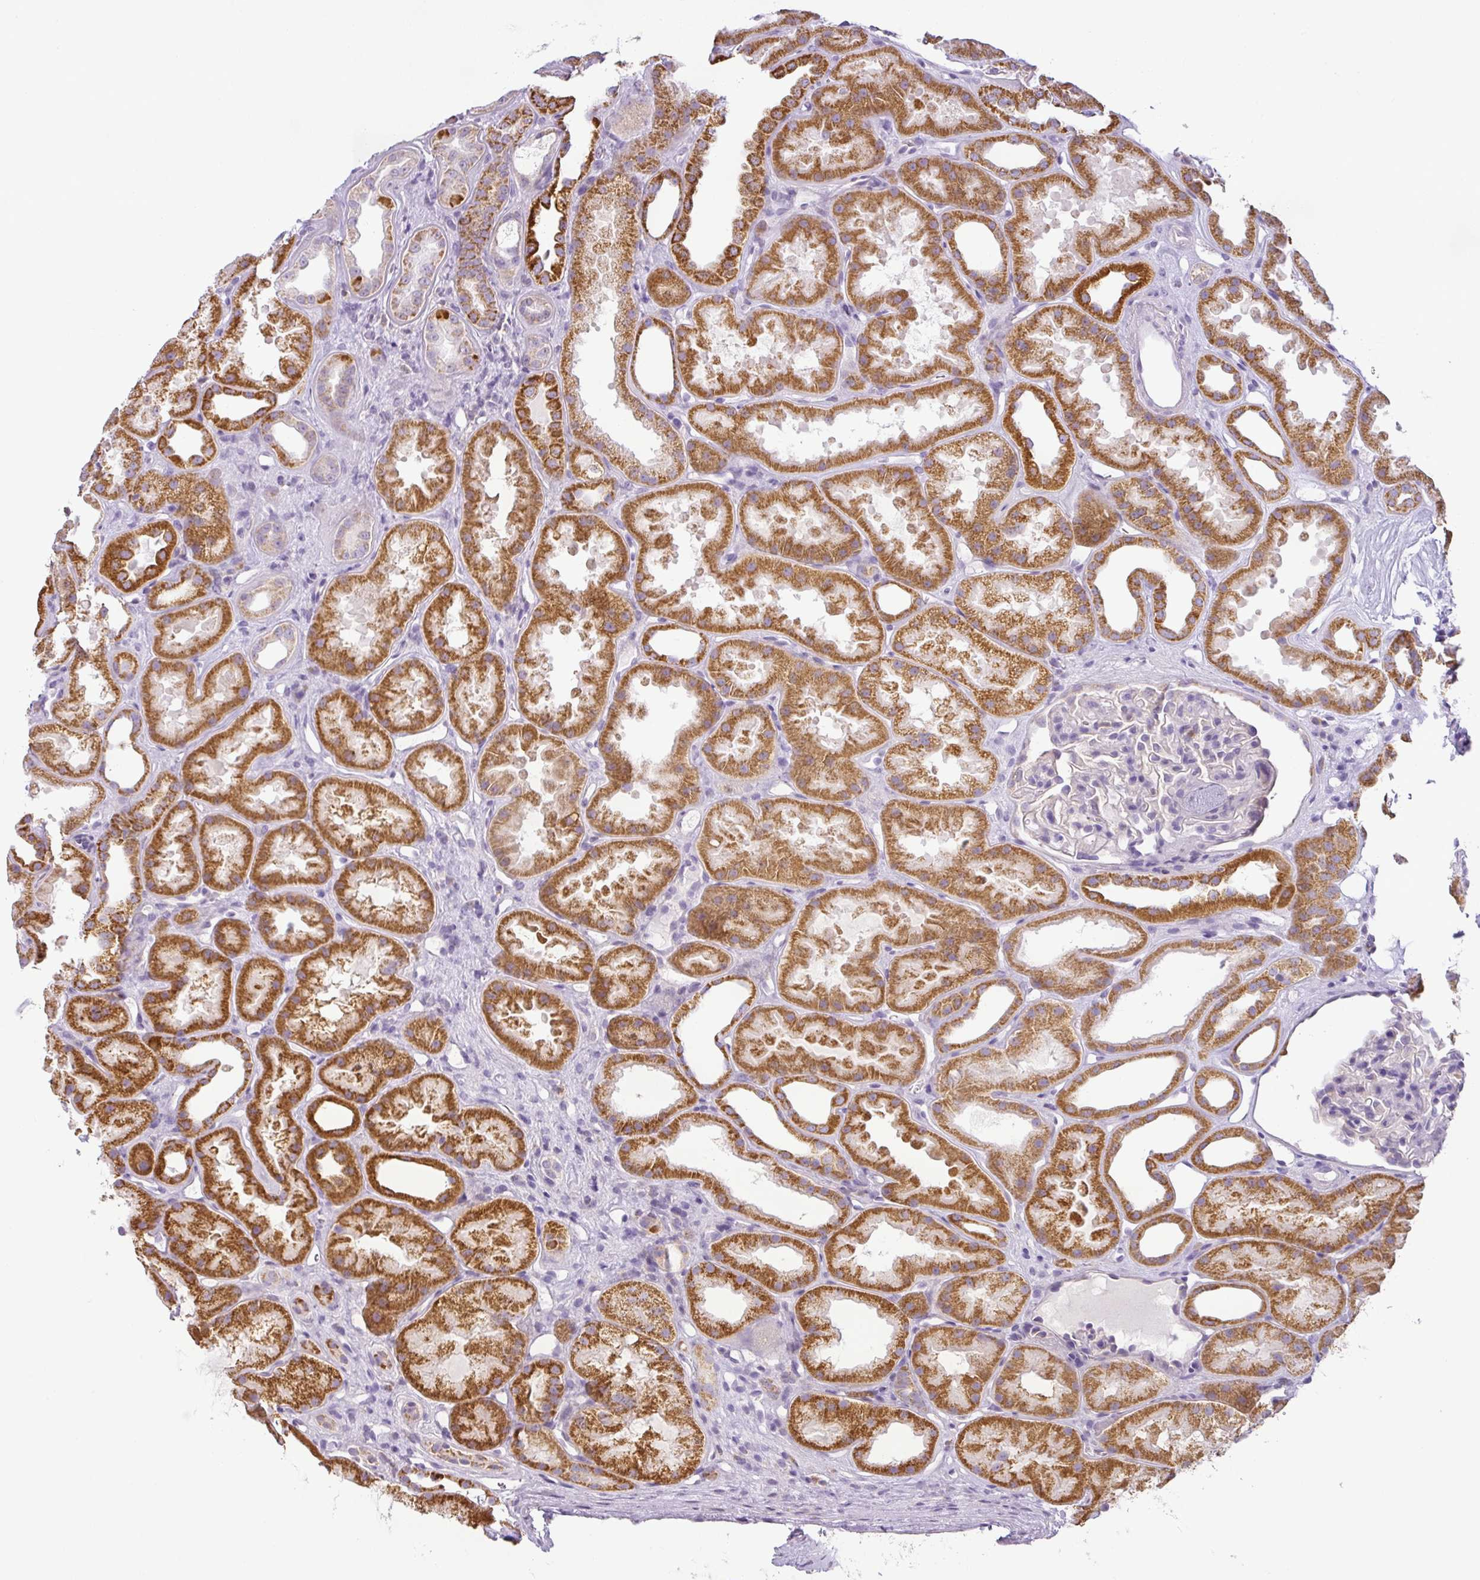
{"staining": {"intensity": "negative", "quantity": "none", "location": "none"}, "tissue": "kidney", "cell_type": "Cells in glomeruli", "image_type": "normal", "snomed": [{"axis": "morphology", "description": "Normal tissue, NOS"}, {"axis": "topography", "description": "Kidney"}], "caption": "This is an IHC micrograph of unremarkable kidney. There is no positivity in cells in glomeruli.", "gene": "HMCN2", "patient": {"sex": "male", "age": 61}}